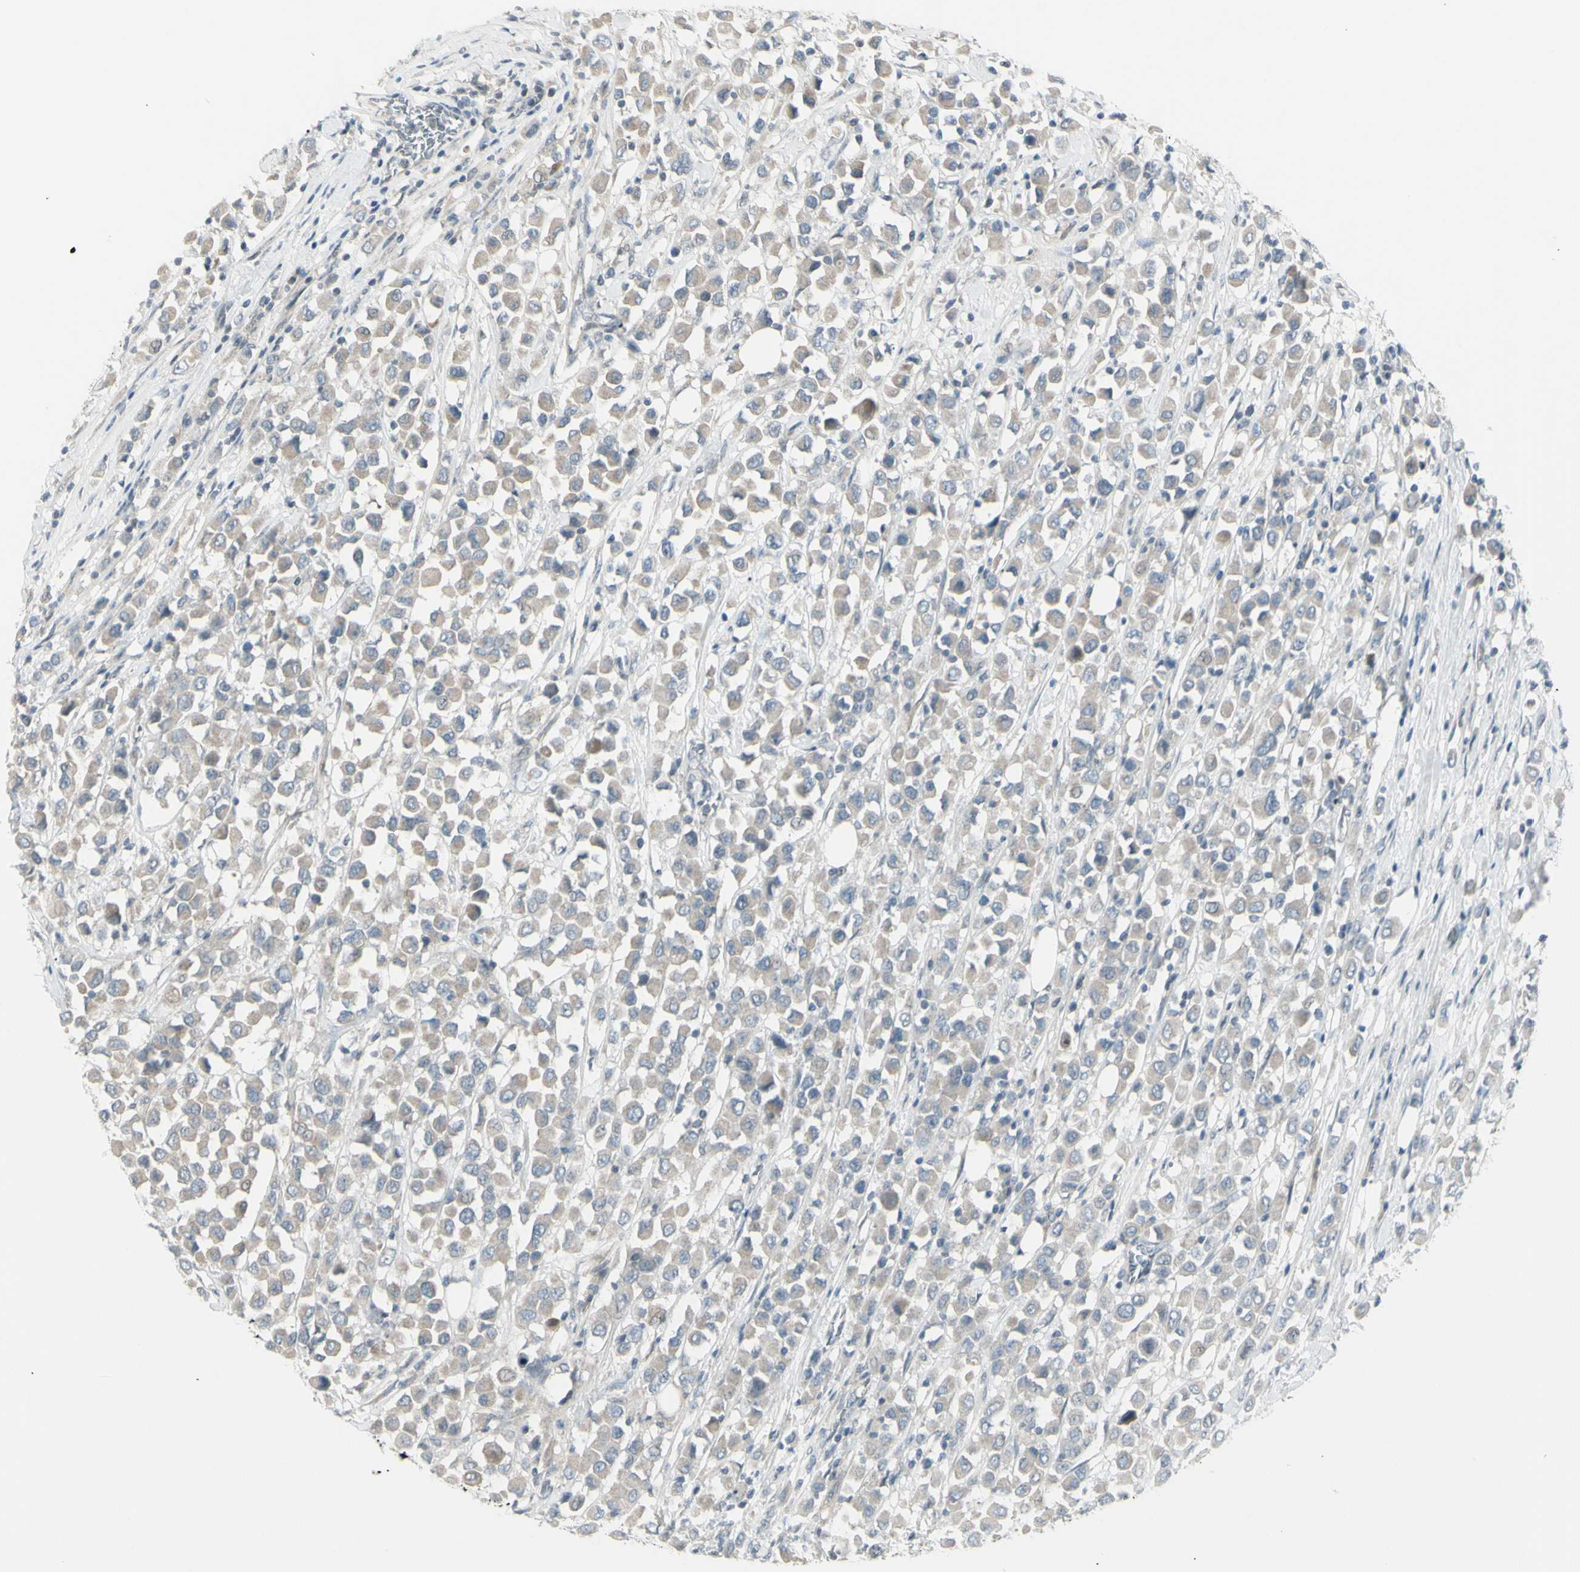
{"staining": {"intensity": "weak", "quantity": ">75%", "location": "cytoplasmic/membranous"}, "tissue": "breast cancer", "cell_type": "Tumor cells", "image_type": "cancer", "snomed": [{"axis": "morphology", "description": "Duct carcinoma"}, {"axis": "topography", "description": "Breast"}], "caption": "Breast cancer was stained to show a protein in brown. There is low levels of weak cytoplasmic/membranous expression in approximately >75% of tumor cells. (DAB (3,3'-diaminobenzidine) IHC with brightfield microscopy, high magnification).", "gene": "SH3GL2", "patient": {"sex": "female", "age": 61}}